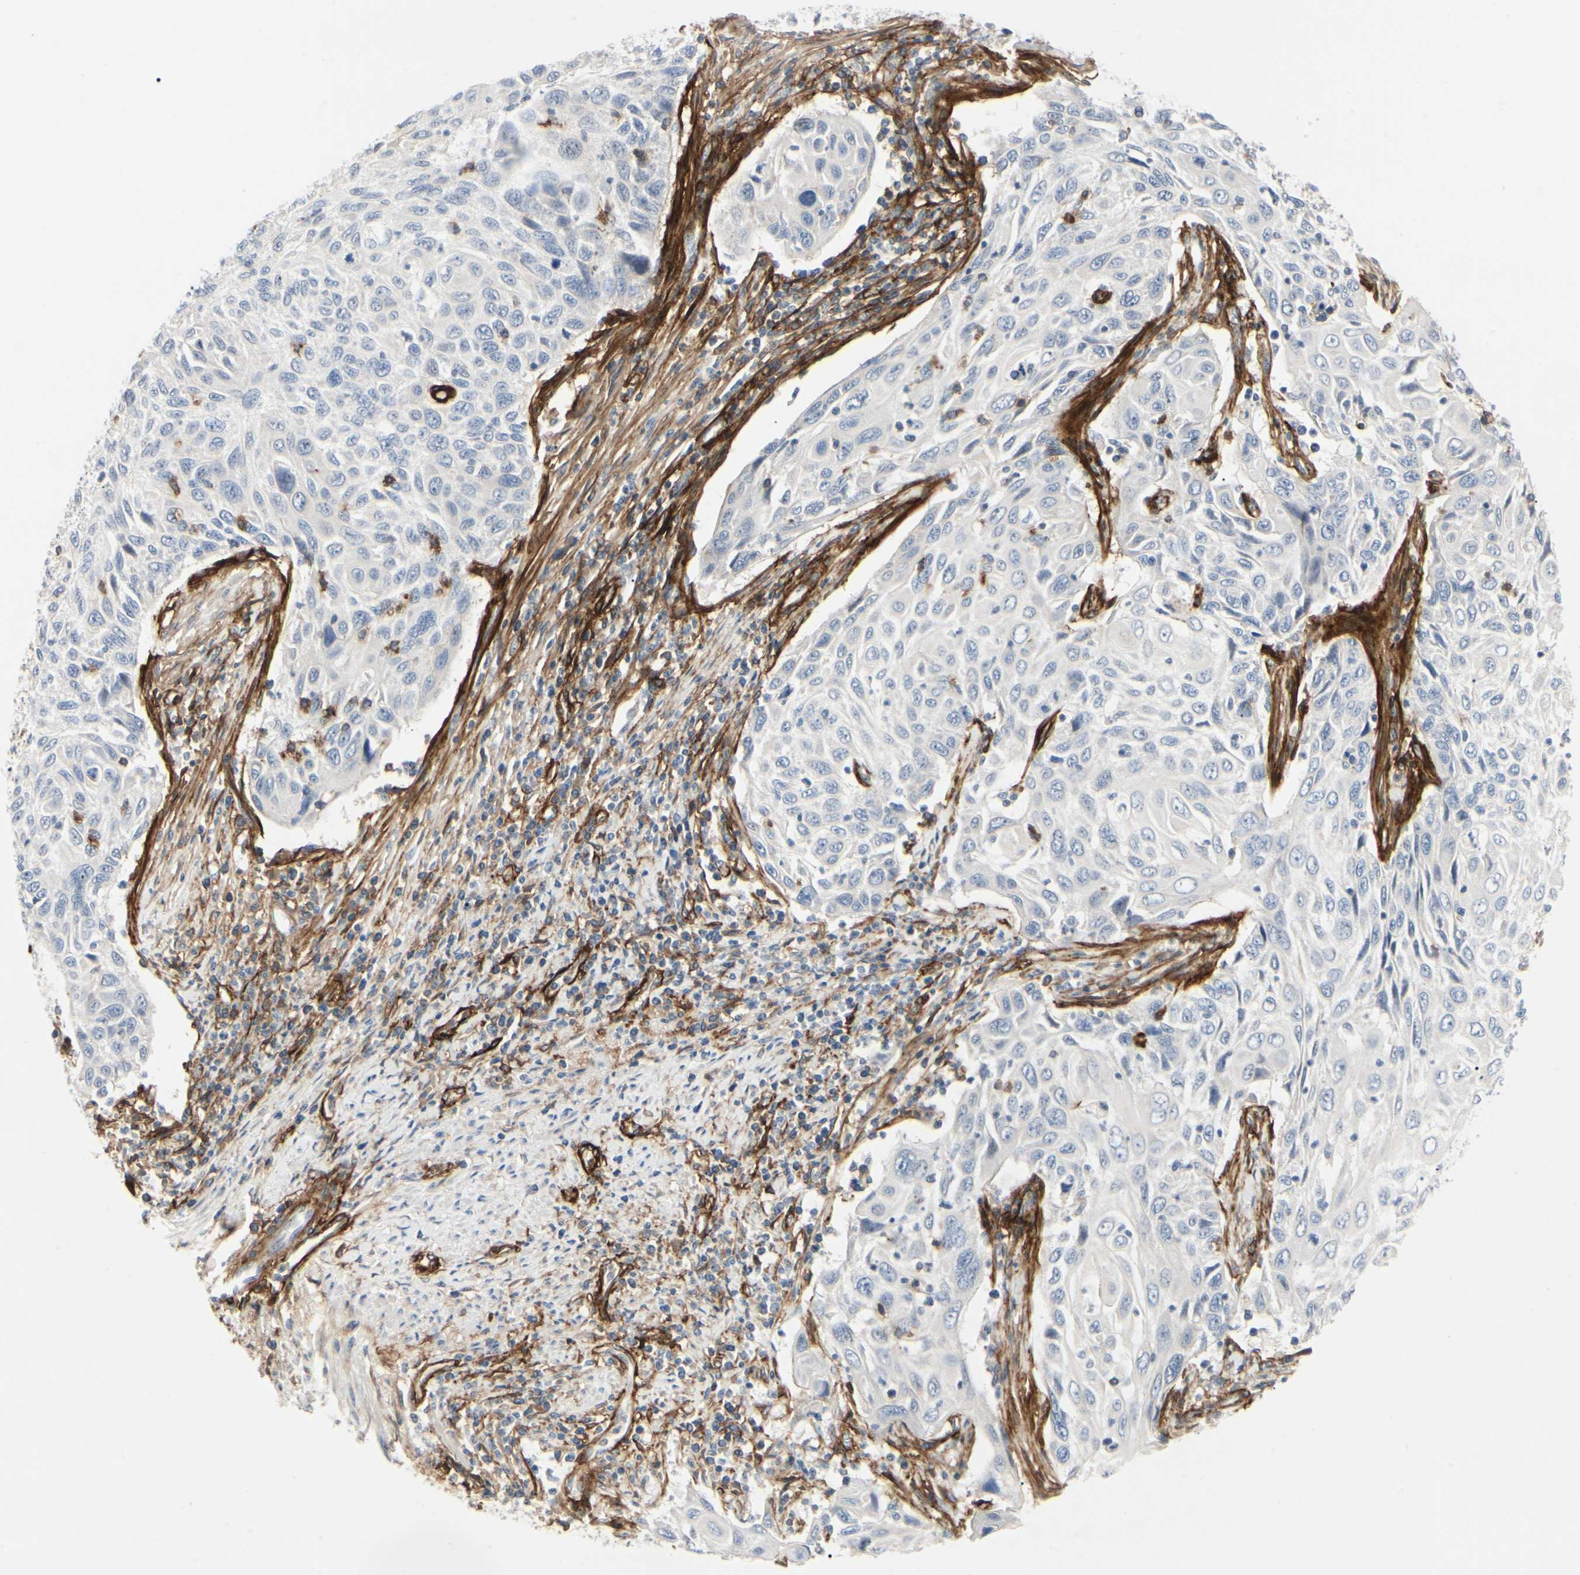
{"staining": {"intensity": "negative", "quantity": "none", "location": "none"}, "tissue": "cervical cancer", "cell_type": "Tumor cells", "image_type": "cancer", "snomed": [{"axis": "morphology", "description": "Squamous cell carcinoma, NOS"}, {"axis": "topography", "description": "Cervix"}], "caption": "A high-resolution image shows immunohistochemistry staining of cervical cancer (squamous cell carcinoma), which shows no significant expression in tumor cells. The staining is performed using DAB brown chromogen with nuclei counter-stained in using hematoxylin.", "gene": "GGT5", "patient": {"sex": "female", "age": 70}}